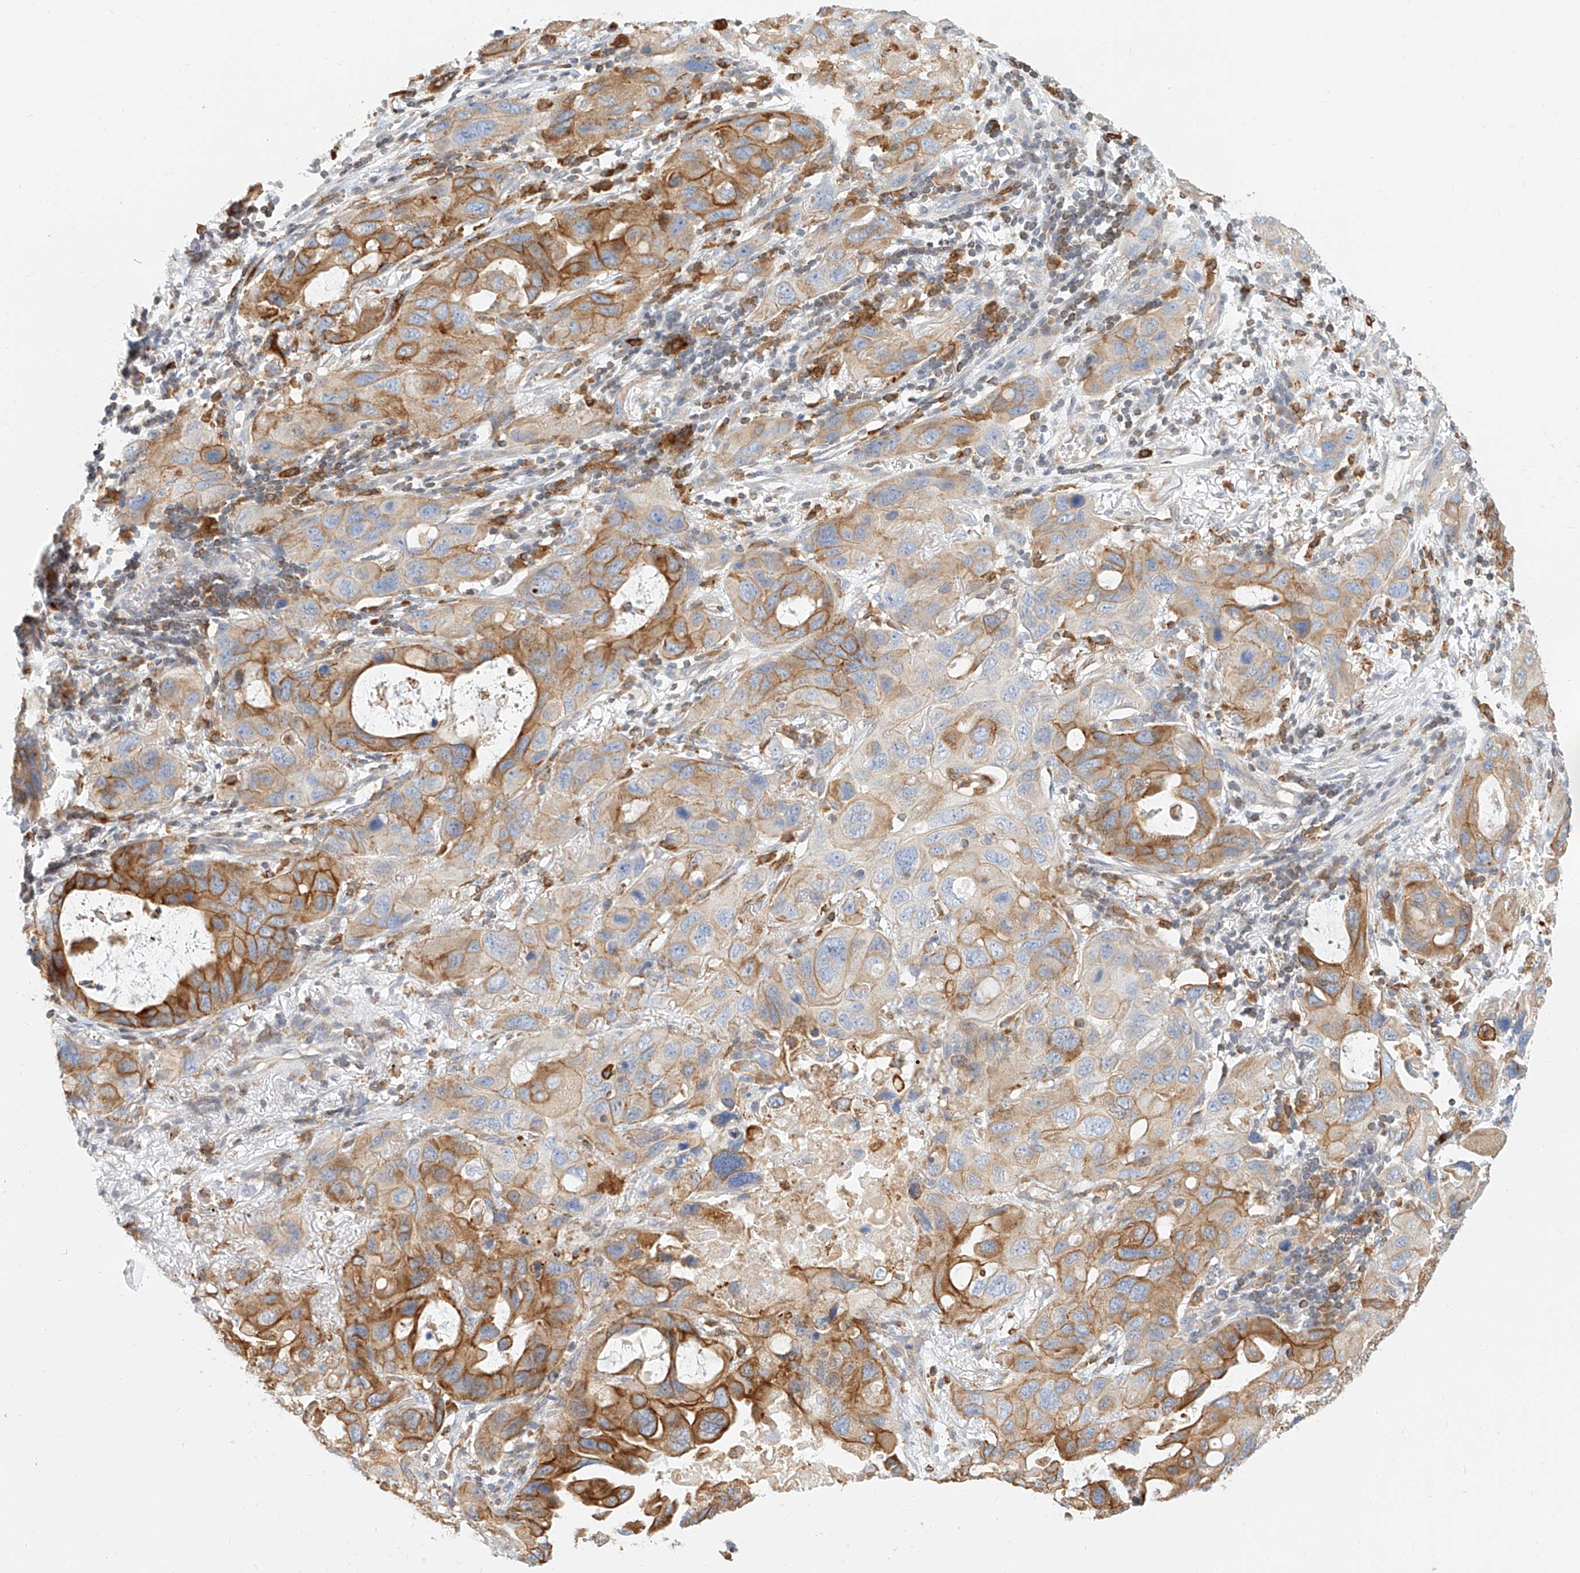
{"staining": {"intensity": "moderate", "quantity": "25%-75%", "location": "cytoplasmic/membranous"}, "tissue": "lung cancer", "cell_type": "Tumor cells", "image_type": "cancer", "snomed": [{"axis": "morphology", "description": "Squamous cell carcinoma, NOS"}, {"axis": "topography", "description": "Lung"}], "caption": "Lung squamous cell carcinoma stained for a protein (brown) demonstrates moderate cytoplasmic/membranous positive expression in approximately 25%-75% of tumor cells.", "gene": "DHRS7", "patient": {"sex": "female", "age": 73}}